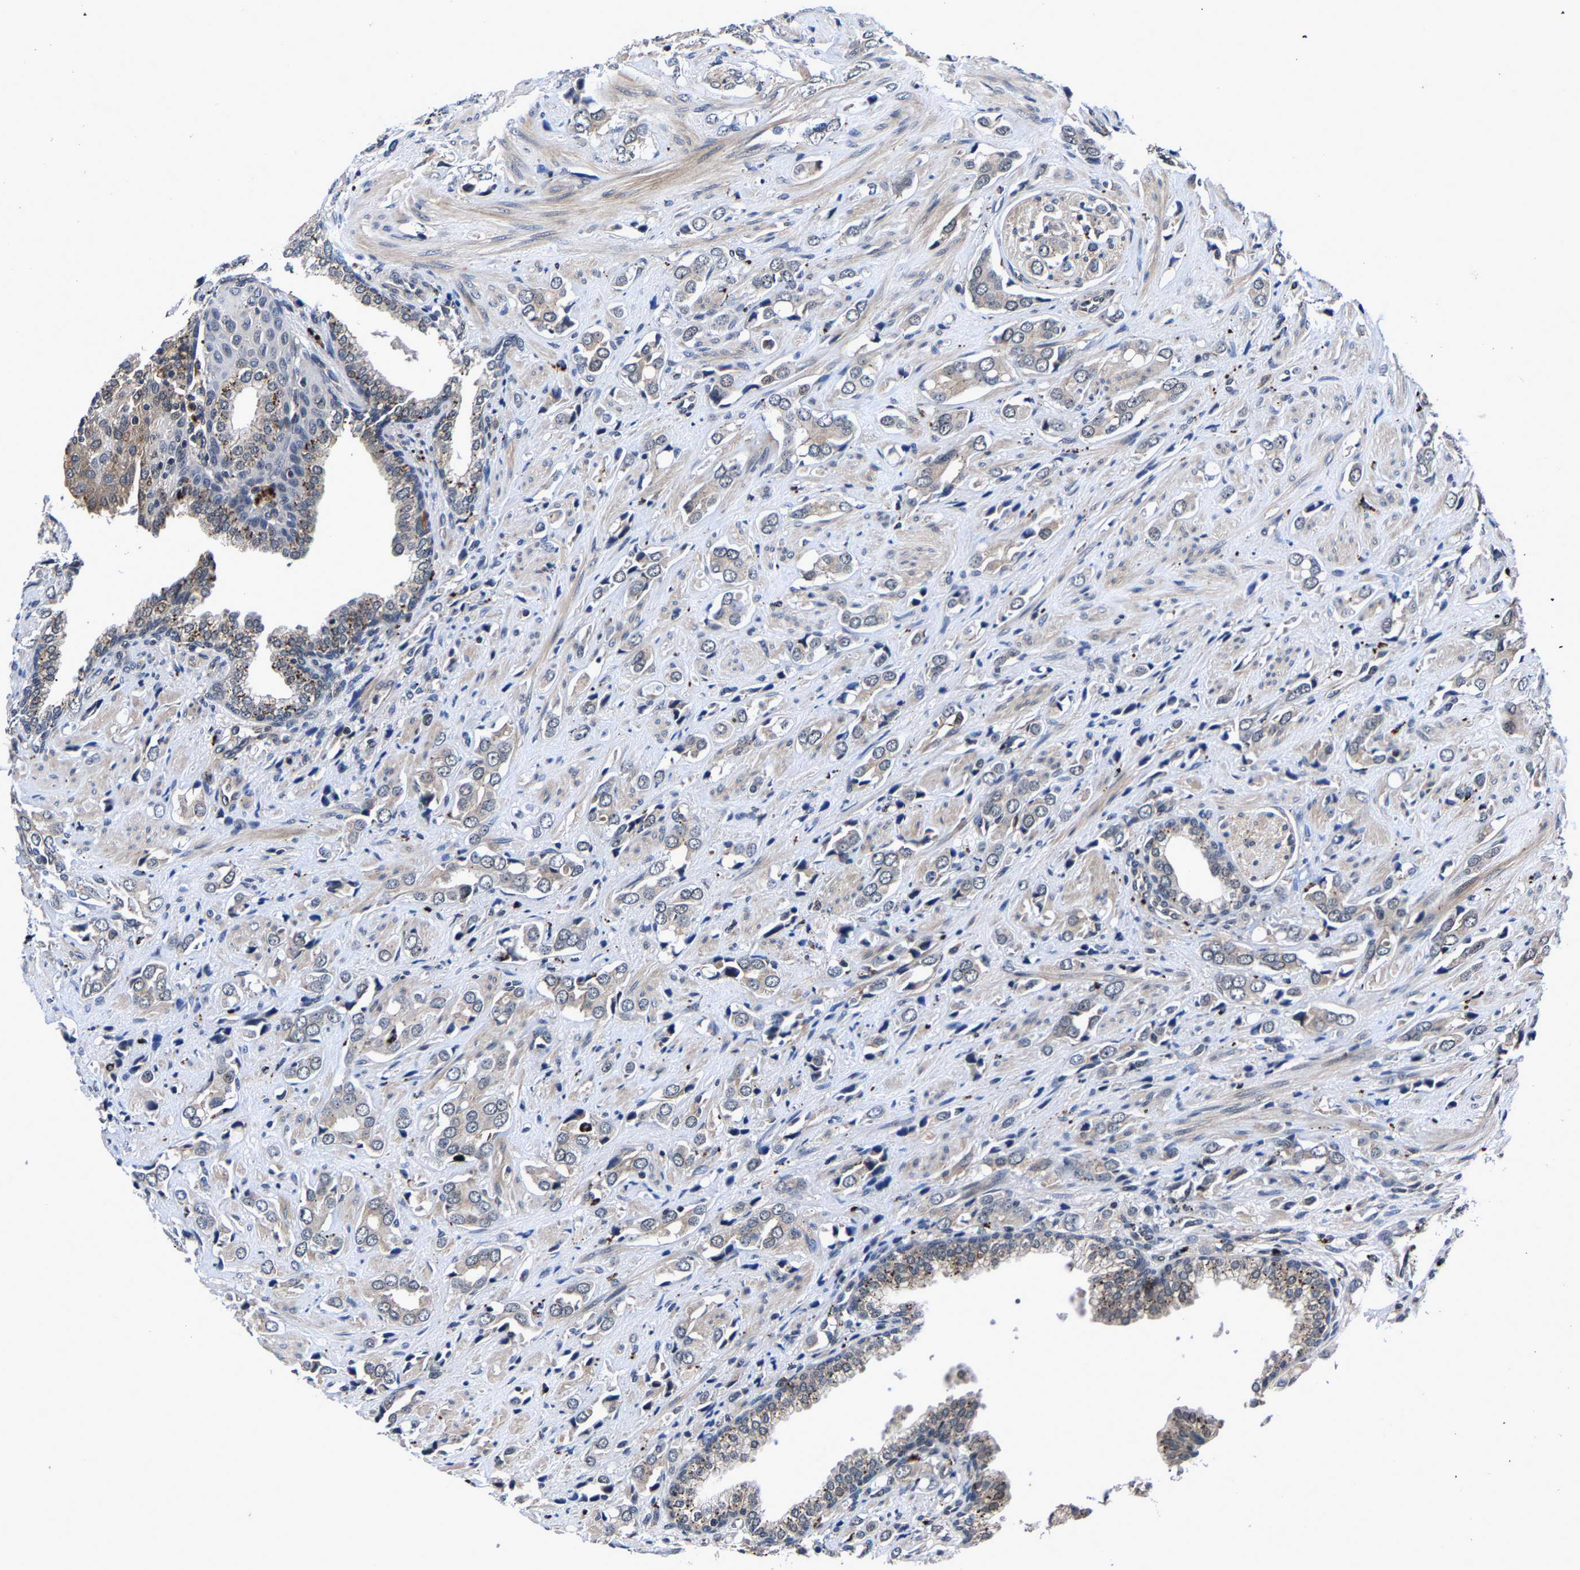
{"staining": {"intensity": "moderate", "quantity": "<25%", "location": "cytoplasmic/membranous"}, "tissue": "prostate cancer", "cell_type": "Tumor cells", "image_type": "cancer", "snomed": [{"axis": "morphology", "description": "Adenocarcinoma, High grade"}, {"axis": "topography", "description": "Prostate"}], "caption": "Immunohistochemistry (IHC) of human adenocarcinoma (high-grade) (prostate) displays low levels of moderate cytoplasmic/membranous staining in about <25% of tumor cells. The staining is performed using DAB (3,3'-diaminobenzidine) brown chromogen to label protein expression. The nuclei are counter-stained blue using hematoxylin.", "gene": "ZCCHC7", "patient": {"sex": "male", "age": 52}}